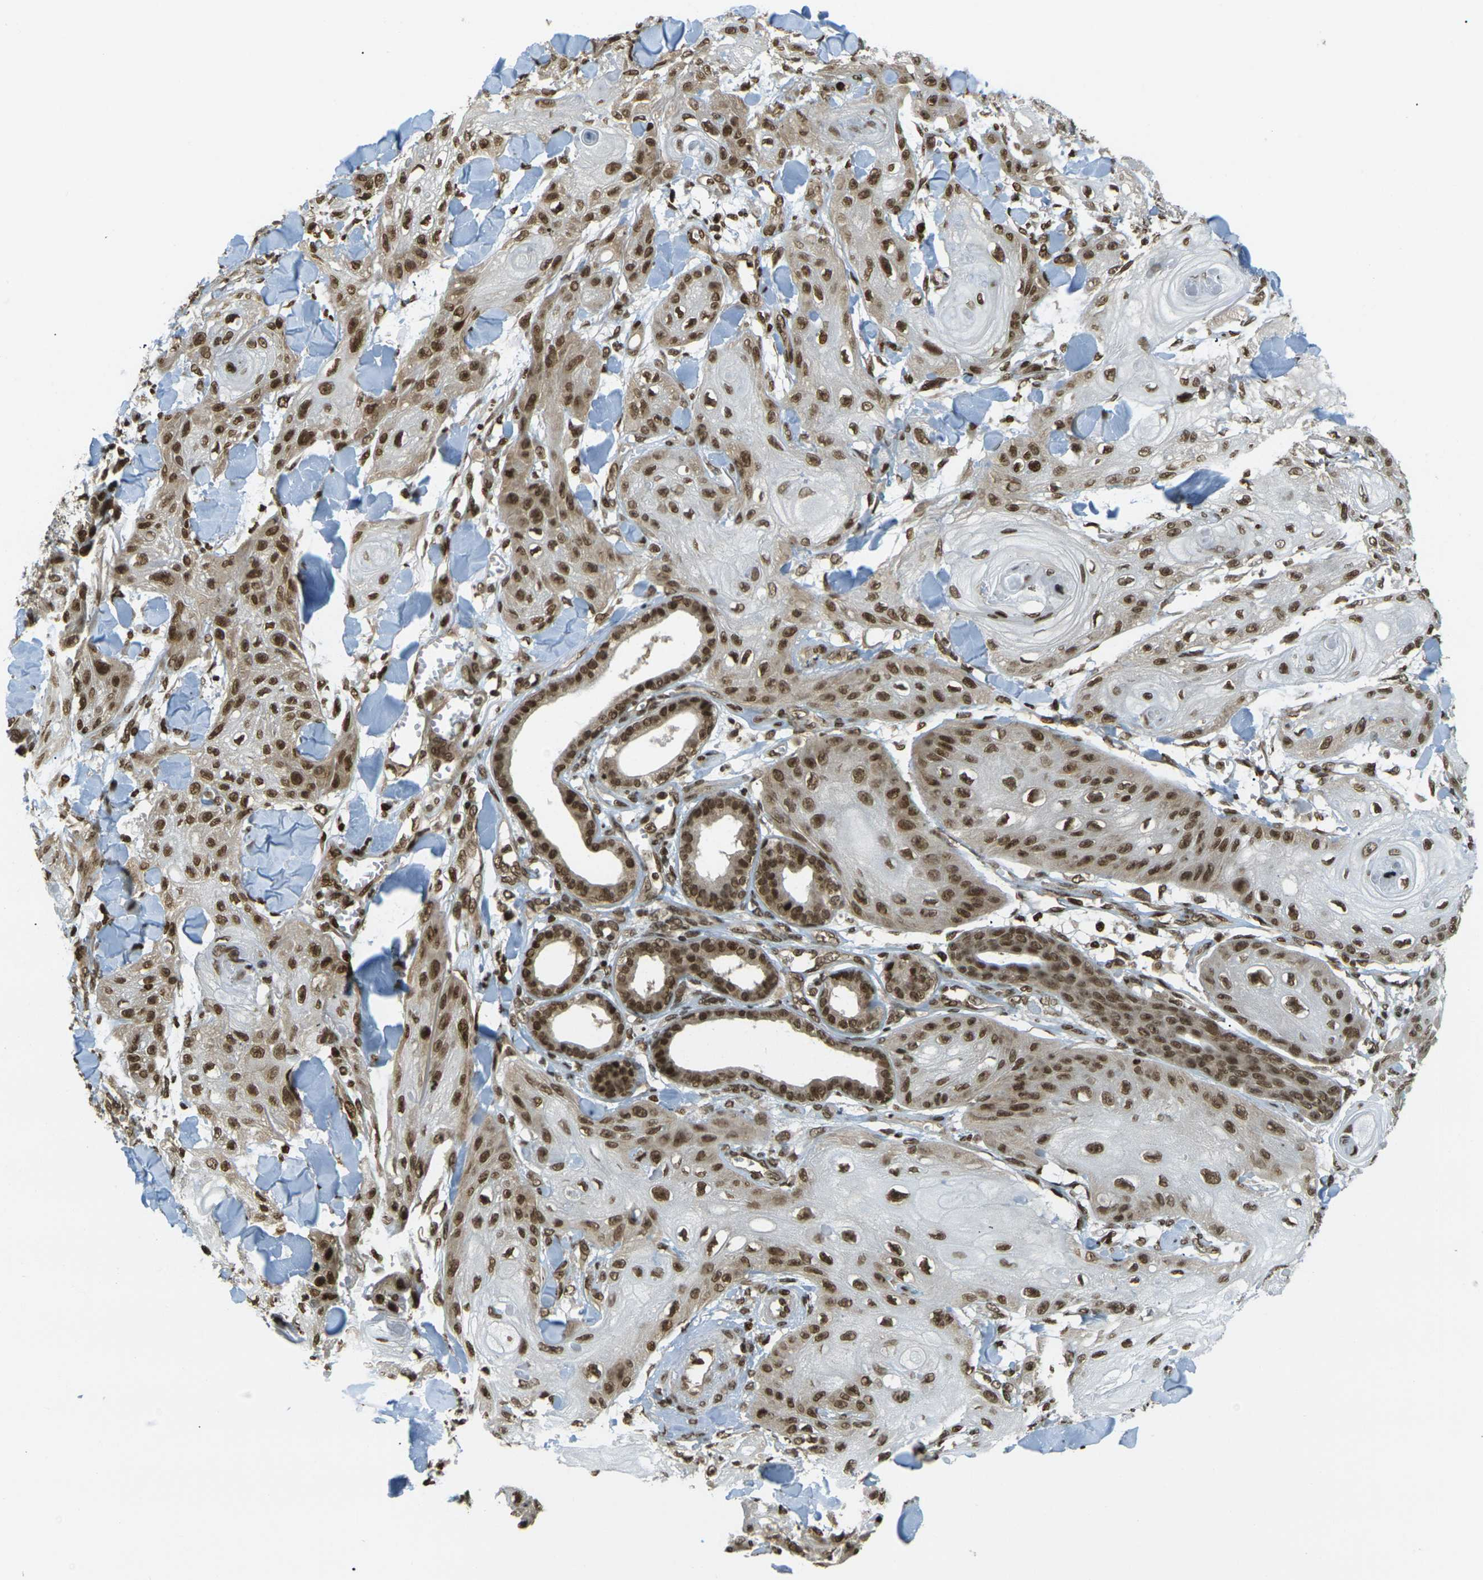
{"staining": {"intensity": "moderate", "quantity": ">75%", "location": "cytoplasmic/membranous,nuclear"}, "tissue": "skin cancer", "cell_type": "Tumor cells", "image_type": "cancer", "snomed": [{"axis": "morphology", "description": "Squamous cell carcinoma, NOS"}, {"axis": "topography", "description": "Skin"}], "caption": "Immunohistochemistry (IHC) of skin squamous cell carcinoma displays medium levels of moderate cytoplasmic/membranous and nuclear positivity in about >75% of tumor cells.", "gene": "RUVBL2", "patient": {"sex": "male", "age": 74}}